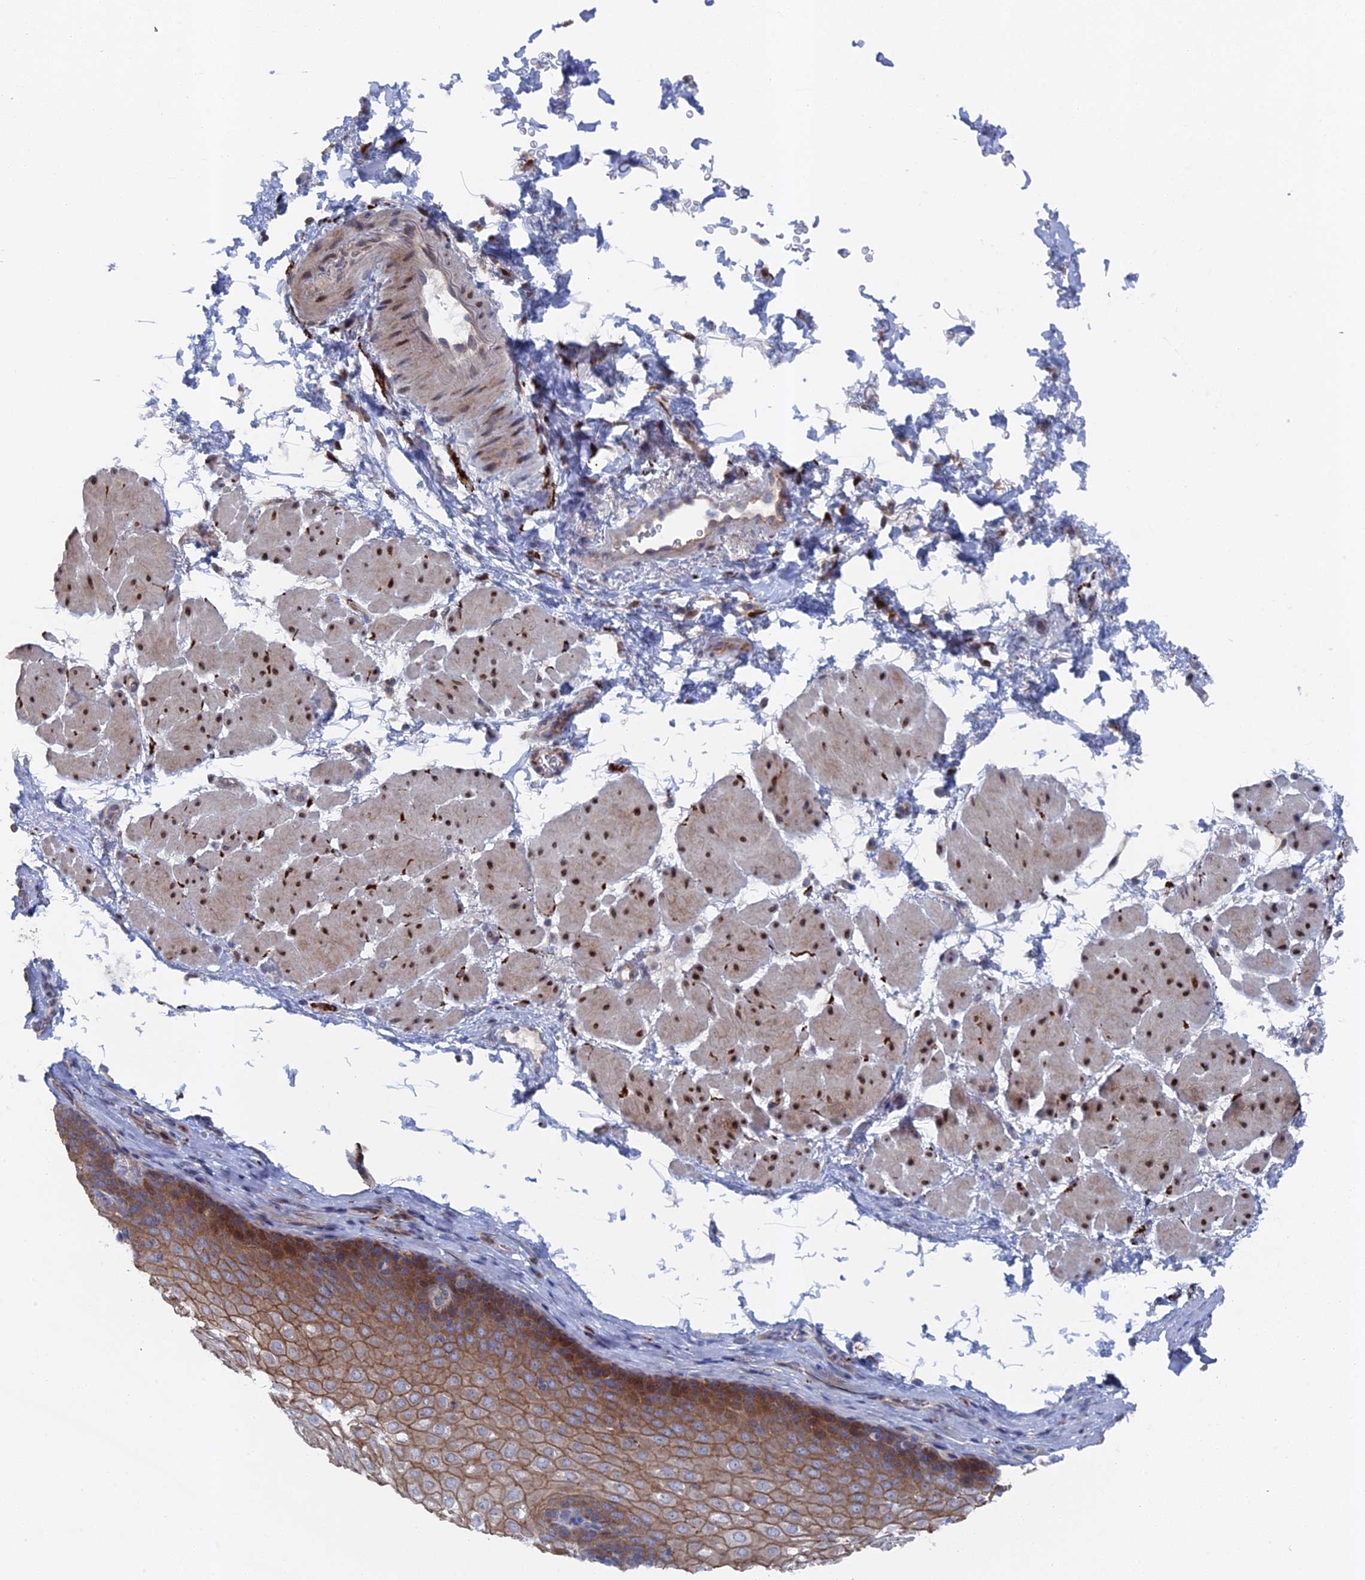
{"staining": {"intensity": "moderate", "quantity": "25%-75%", "location": "cytoplasmic/membranous"}, "tissue": "esophagus", "cell_type": "Squamous epithelial cells", "image_type": "normal", "snomed": [{"axis": "morphology", "description": "Normal tissue, NOS"}, {"axis": "topography", "description": "Esophagus"}], "caption": "Brown immunohistochemical staining in unremarkable human esophagus demonstrates moderate cytoplasmic/membranous positivity in approximately 25%-75% of squamous epithelial cells. (Brightfield microscopy of DAB IHC at high magnification).", "gene": "TMEM161A", "patient": {"sex": "female", "age": 66}}